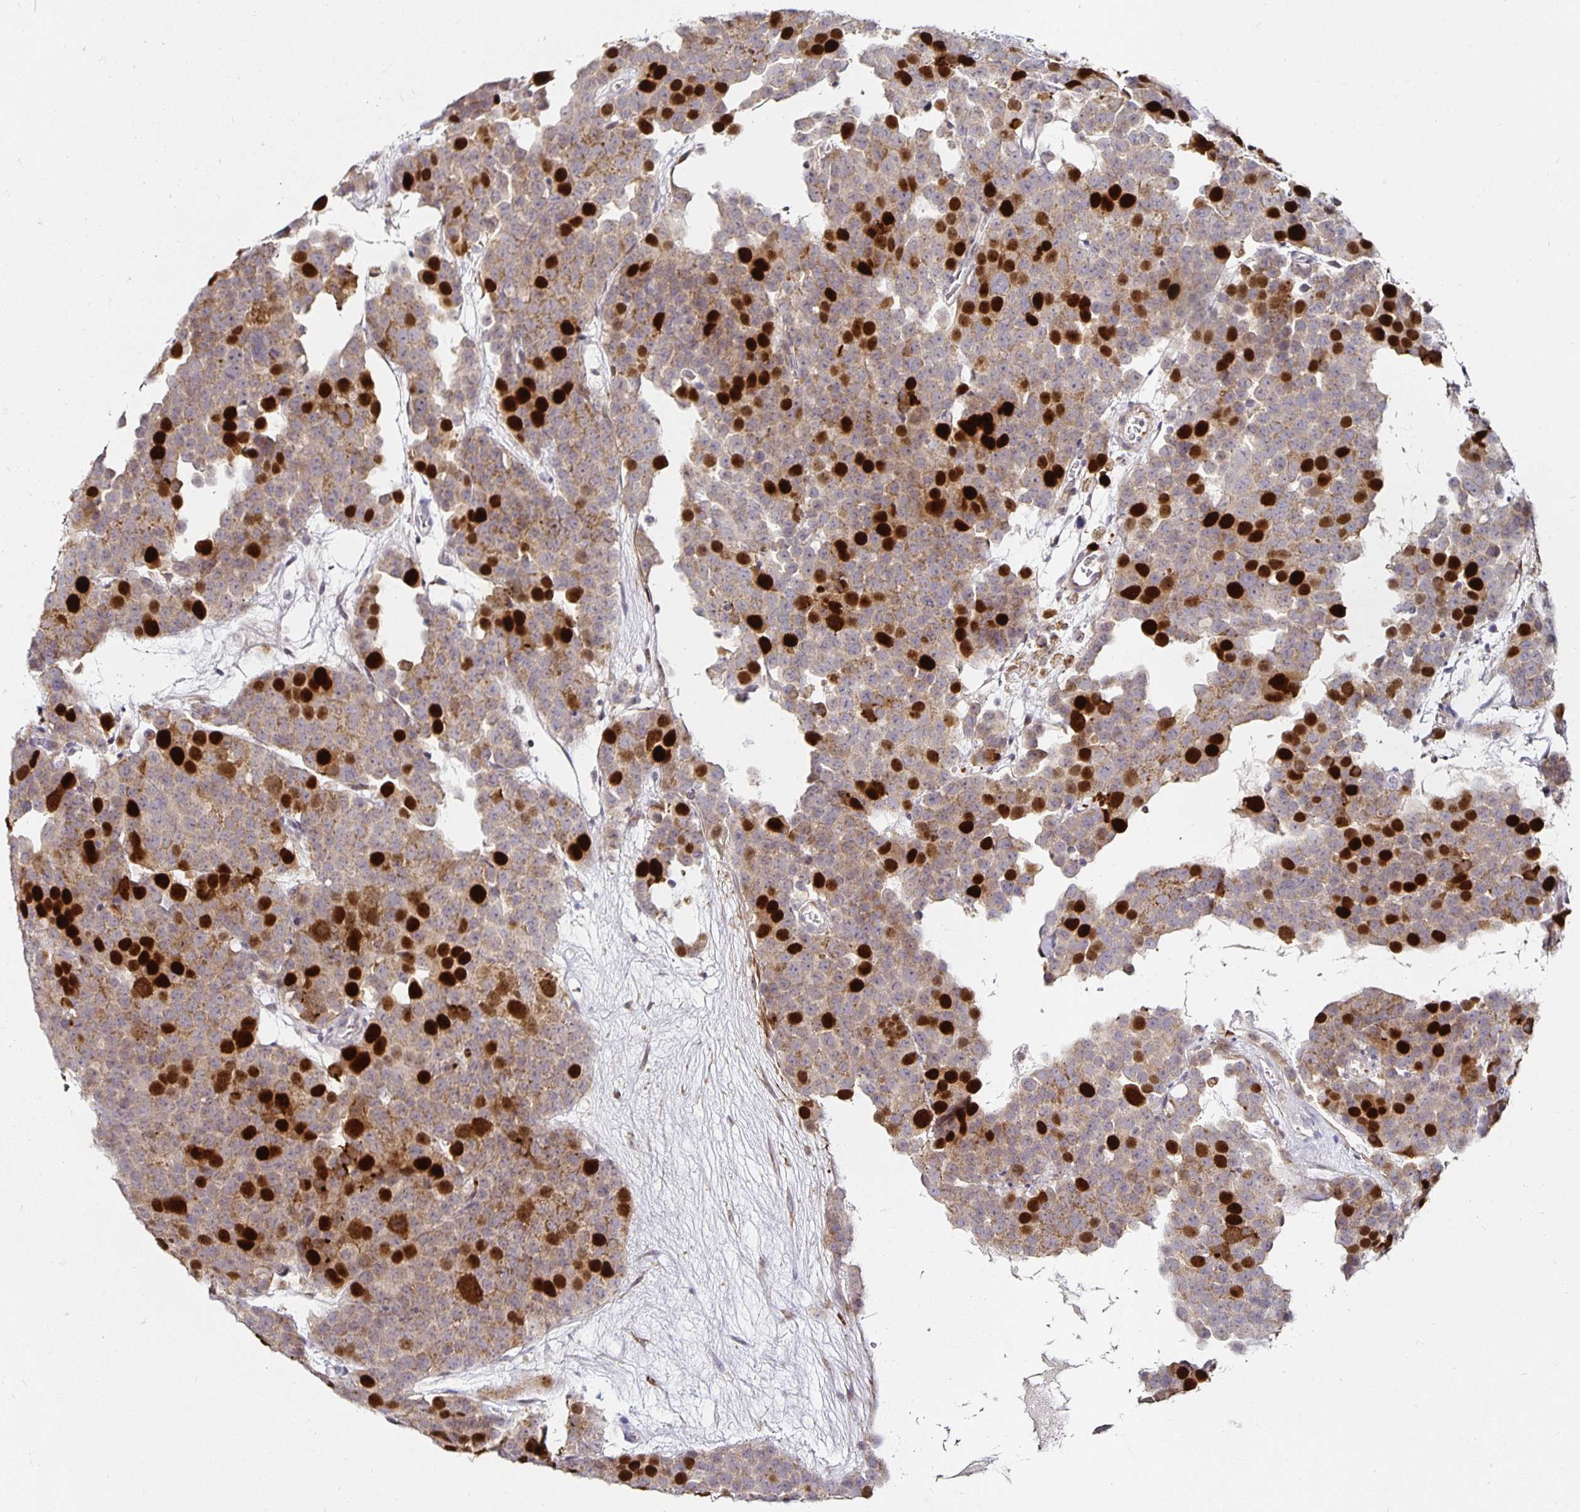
{"staining": {"intensity": "strong", "quantity": "25%-75%", "location": "cytoplasmic/membranous,nuclear"}, "tissue": "testis cancer", "cell_type": "Tumor cells", "image_type": "cancer", "snomed": [{"axis": "morphology", "description": "Seminoma, NOS"}, {"axis": "topography", "description": "Testis"}], "caption": "An immunohistochemistry histopathology image of neoplastic tissue is shown. Protein staining in brown shows strong cytoplasmic/membranous and nuclear positivity in testis cancer (seminoma) within tumor cells.", "gene": "ANLN", "patient": {"sex": "male", "age": 71}}